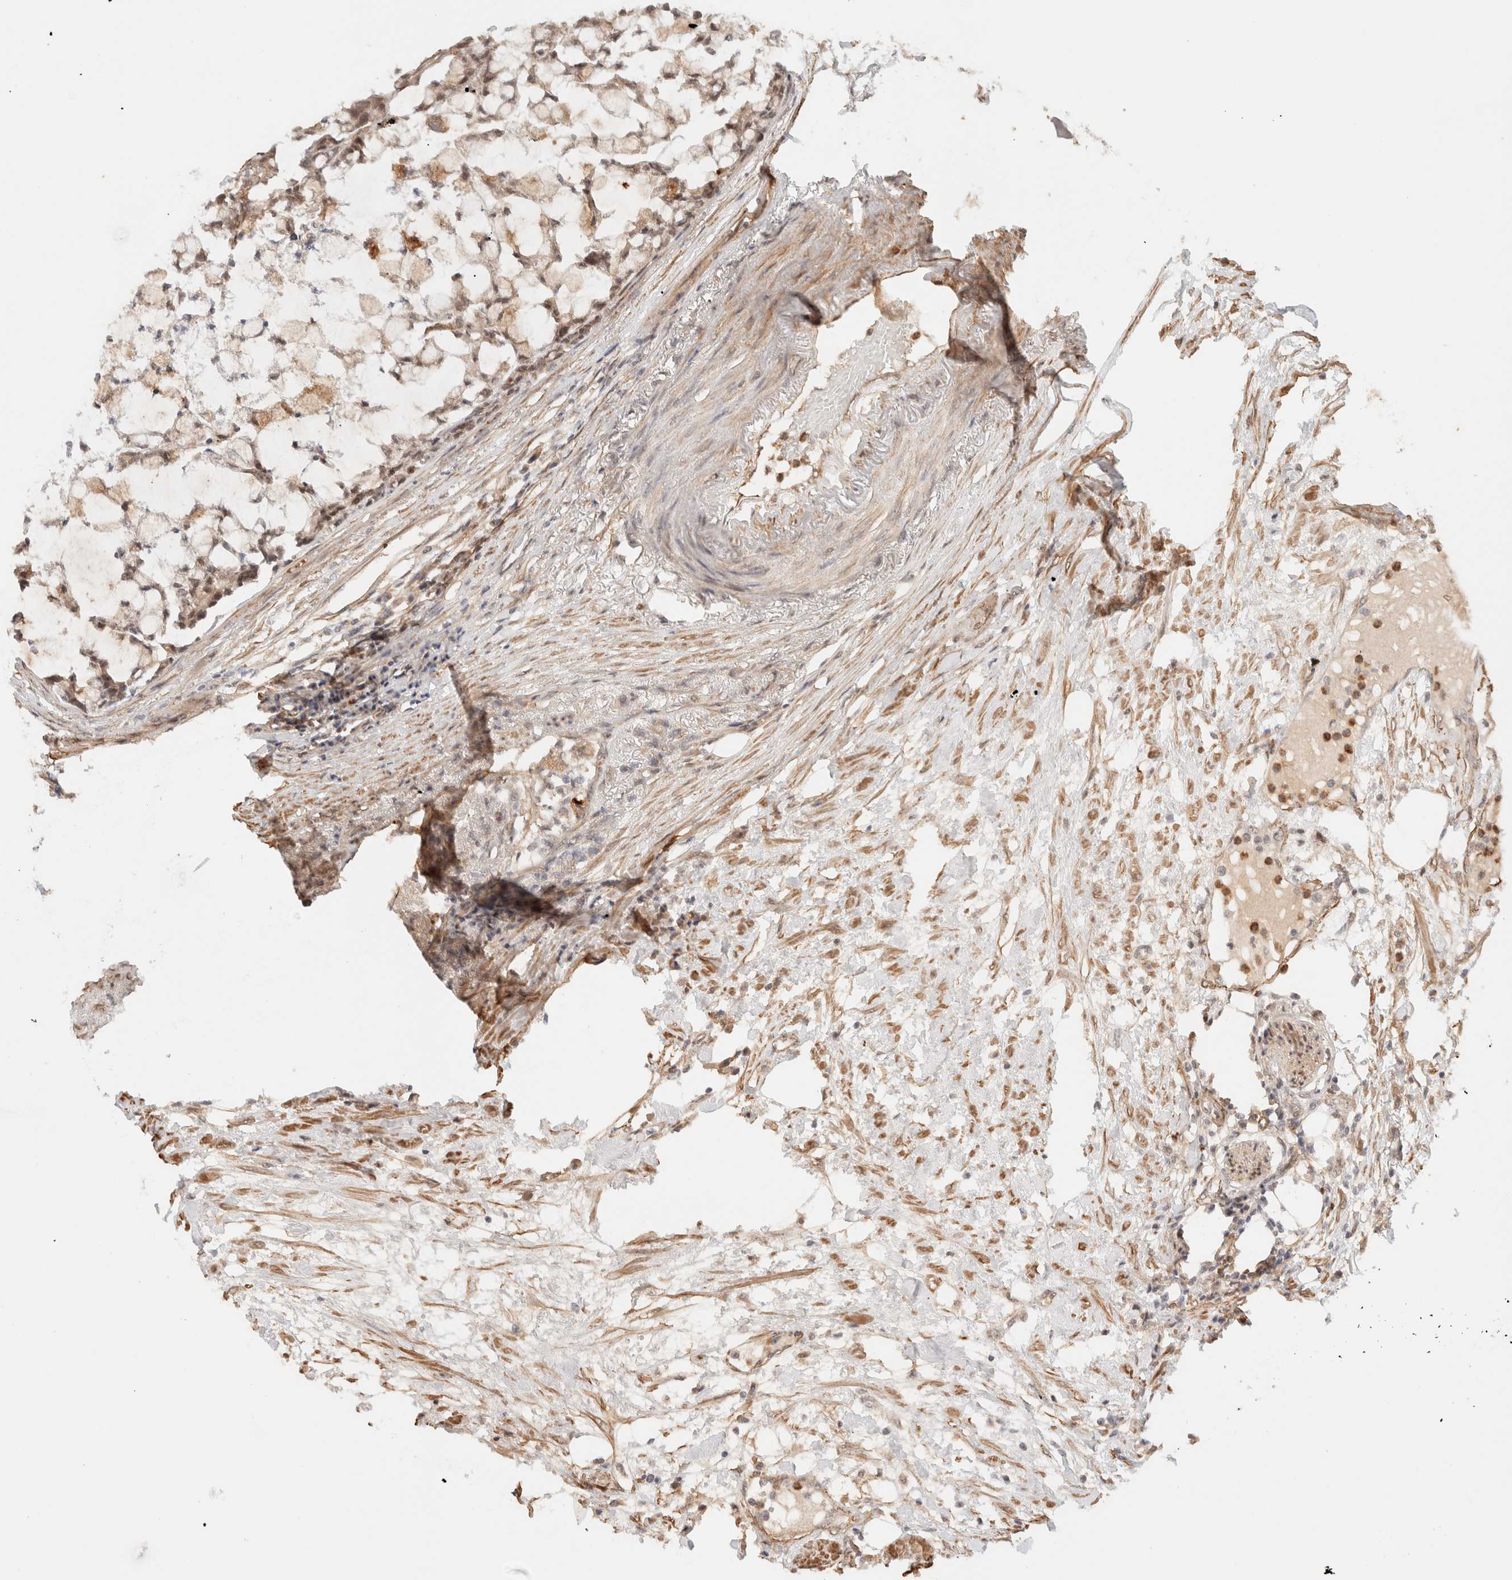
{"staining": {"intensity": "weak", "quantity": ">75%", "location": "cytoplasmic/membranous,nuclear"}, "tissue": "colorectal cancer", "cell_type": "Tumor cells", "image_type": "cancer", "snomed": [{"axis": "morphology", "description": "Adenocarcinoma, NOS"}, {"axis": "topography", "description": "Colon"}], "caption": "This micrograph displays immunohistochemistry staining of colorectal cancer (adenocarcinoma), with low weak cytoplasmic/membranous and nuclear expression in approximately >75% of tumor cells.", "gene": "BRPF3", "patient": {"sex": "female", "age": 84}}